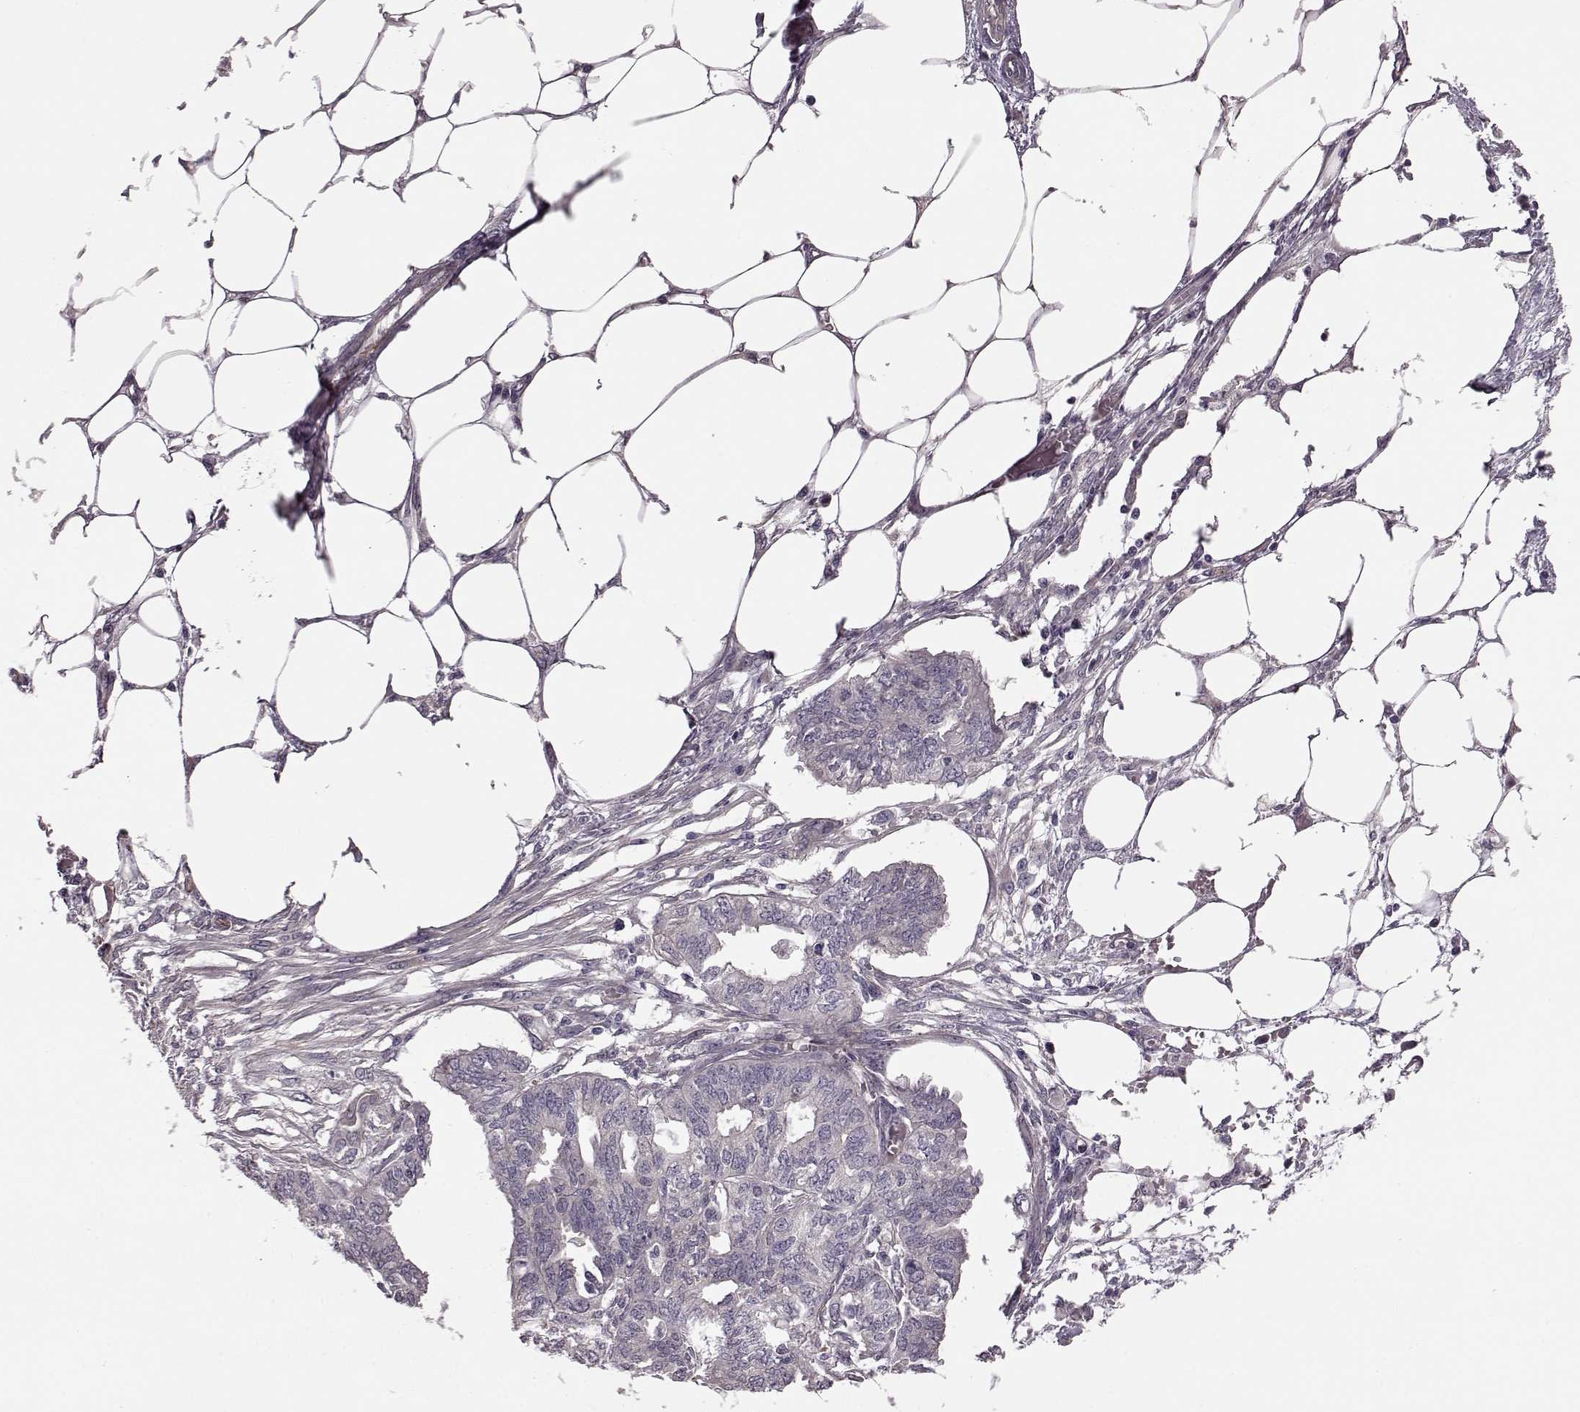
{"staining": {"intensity": "negative", "quantity": "none", "location": "none"}, "tissue": "endometrial cancer", "cell_type": "Tumor cells", "image_type": "cancer", "snomed": [{"axis": "morphology", "description": "Adenocarcinoma, NOS"}, {"axis": "morphology", "description": "Adenocarcinoma, metastatic, NOS"}, {"axis": "topography", "description": "Adipose tissue"}, {"axis": "topography", "description": "Endometrium"}], "caption": "Immunohistochemistry (IHC) of endometrial cancer reveals no expression in tumor cells.", "gene": "SYNPO", "patient": {"sex": "female", "age": 67}}